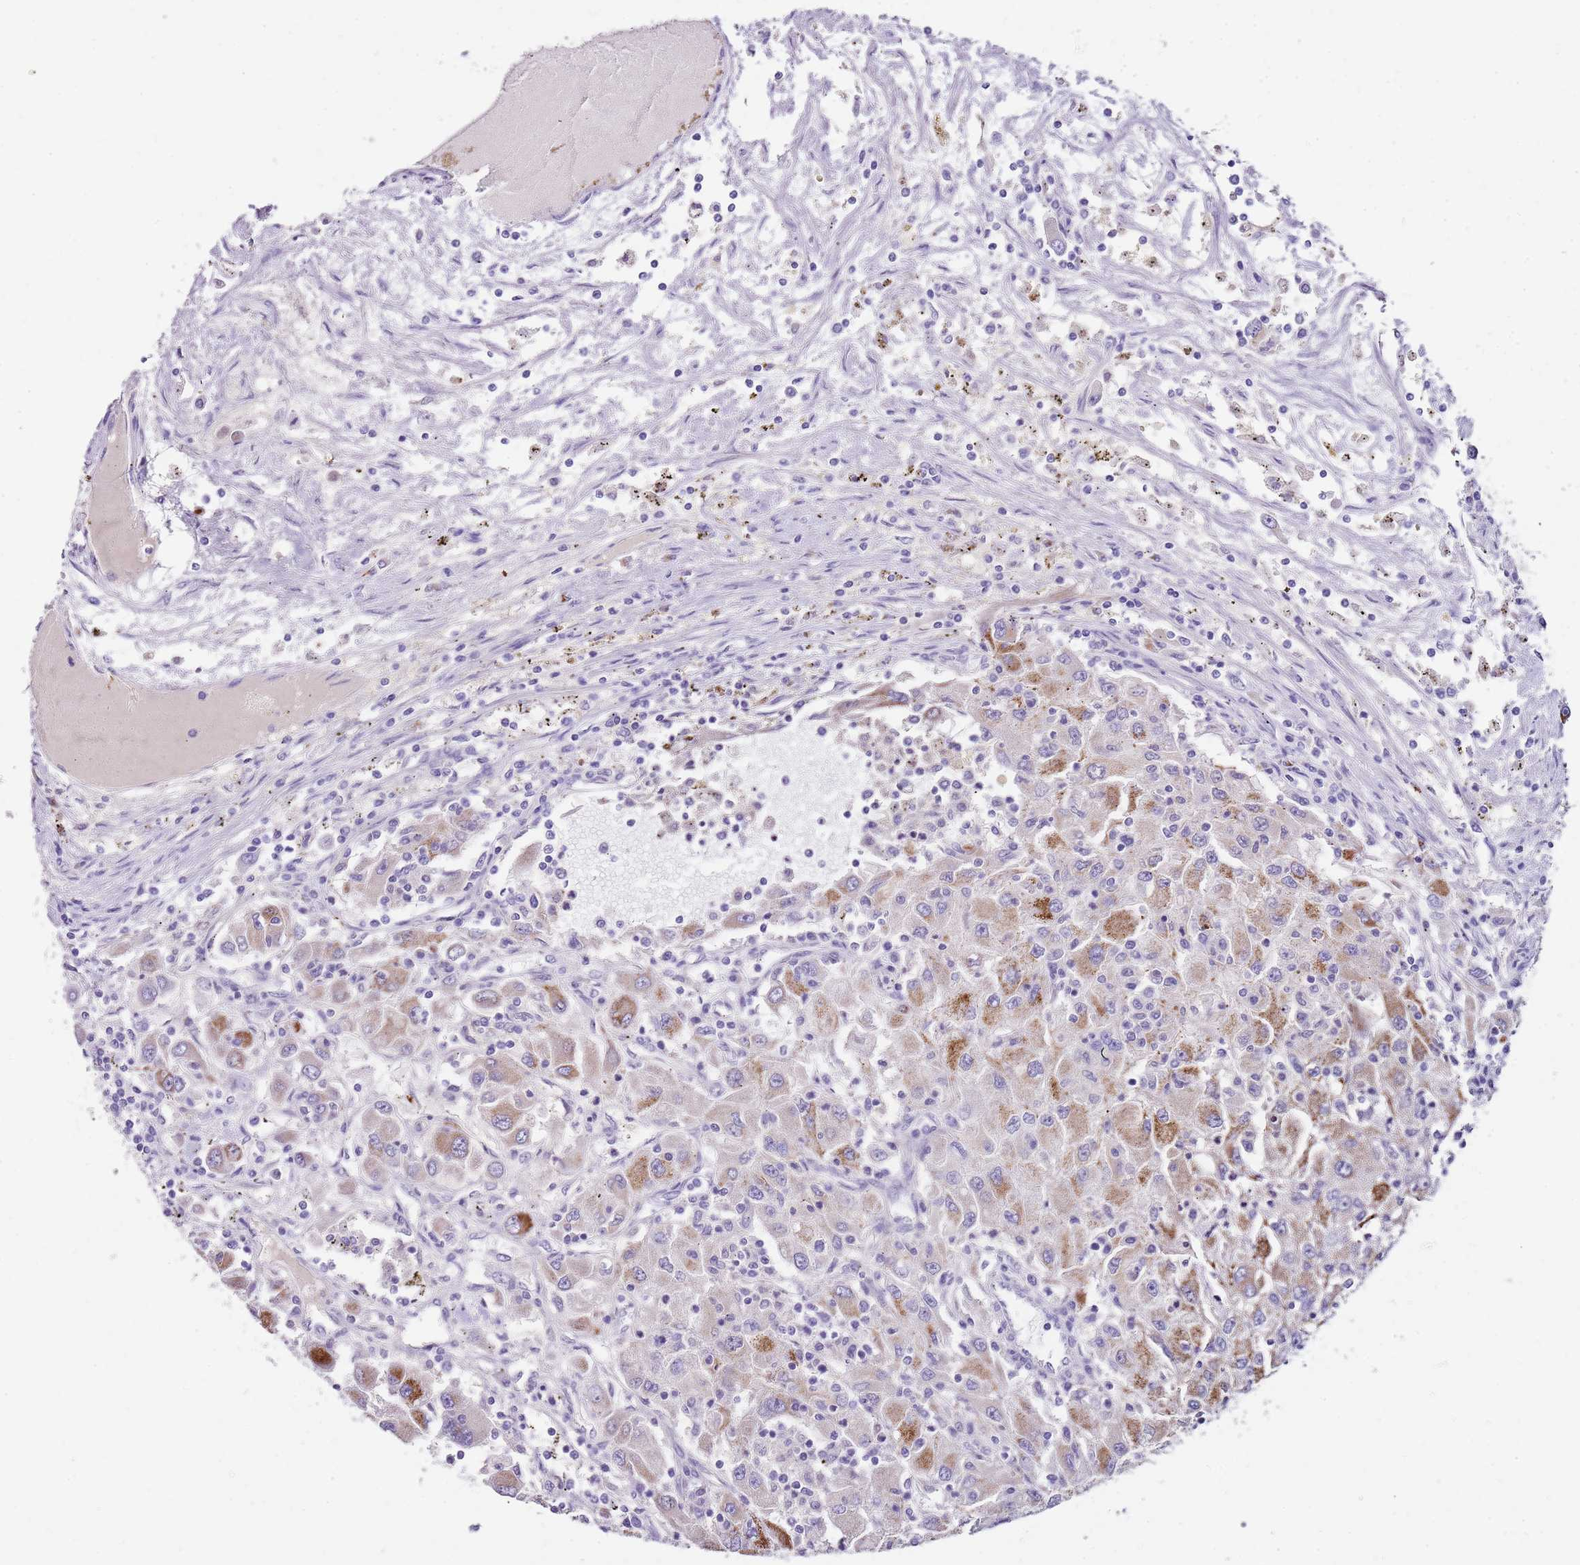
{"staining": {"intensity": "moderate", "quantity": "25%-75%", "location": "cytoplasmic/membranous"}, "tissue": "renal cancer", "cell_type": "Tumor cells", "image_type": "cancer", "snomed": [{"axis": "morphology", "description": "Adenocarcinoma, NOS"}, {"axis": "topography", "description": "Kidney"}], "caption": "The photomicrograph reveals immunohistochemical staining of renal cancer. There is moderate cytoplasmic/membranous positivity is present in about 25%-75% of tumor cells.", "gene": "C2CD3", "patient": {"sex": "female", "age": 67}}